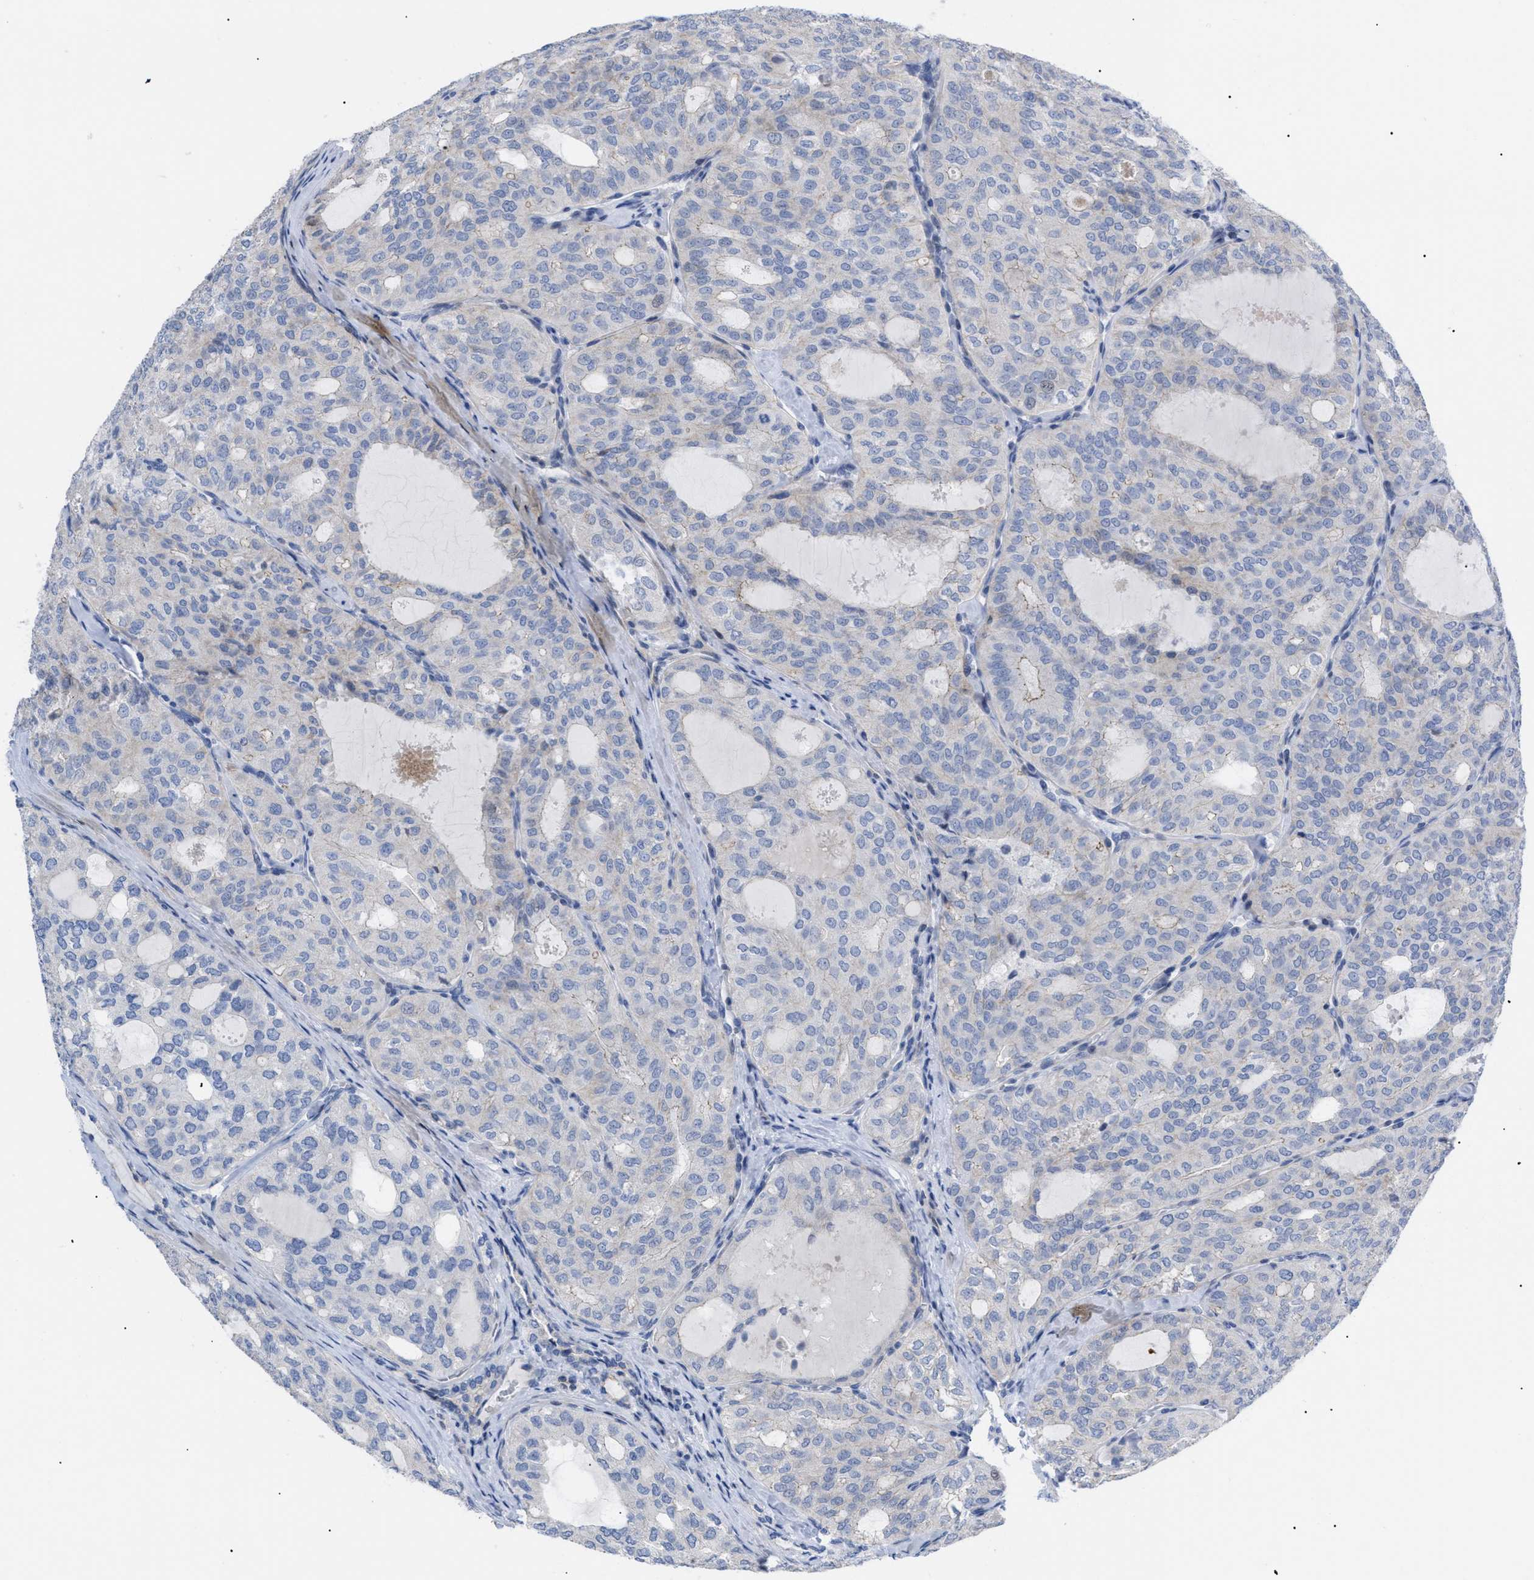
{"staining": {"intensity": "negative", "quantity": "none", "location": "none"}, "tissue": "thyroid cancer", "cell_type": "Tumor cells", "image_type": "cancer", "snomed": [{"axis": "morphology", "description": "Follicular adenoma carcinoma, NOS"}, {"axis": "topography", "description": "Thyroid gland"}], "caption": "Immunohistochemistry image of thyroid cancer stained for a protein (brown), which demonstrates no staining in tumor cells.", "gene": "CAV3", "patient": {"sex": "male", "age": 75}}